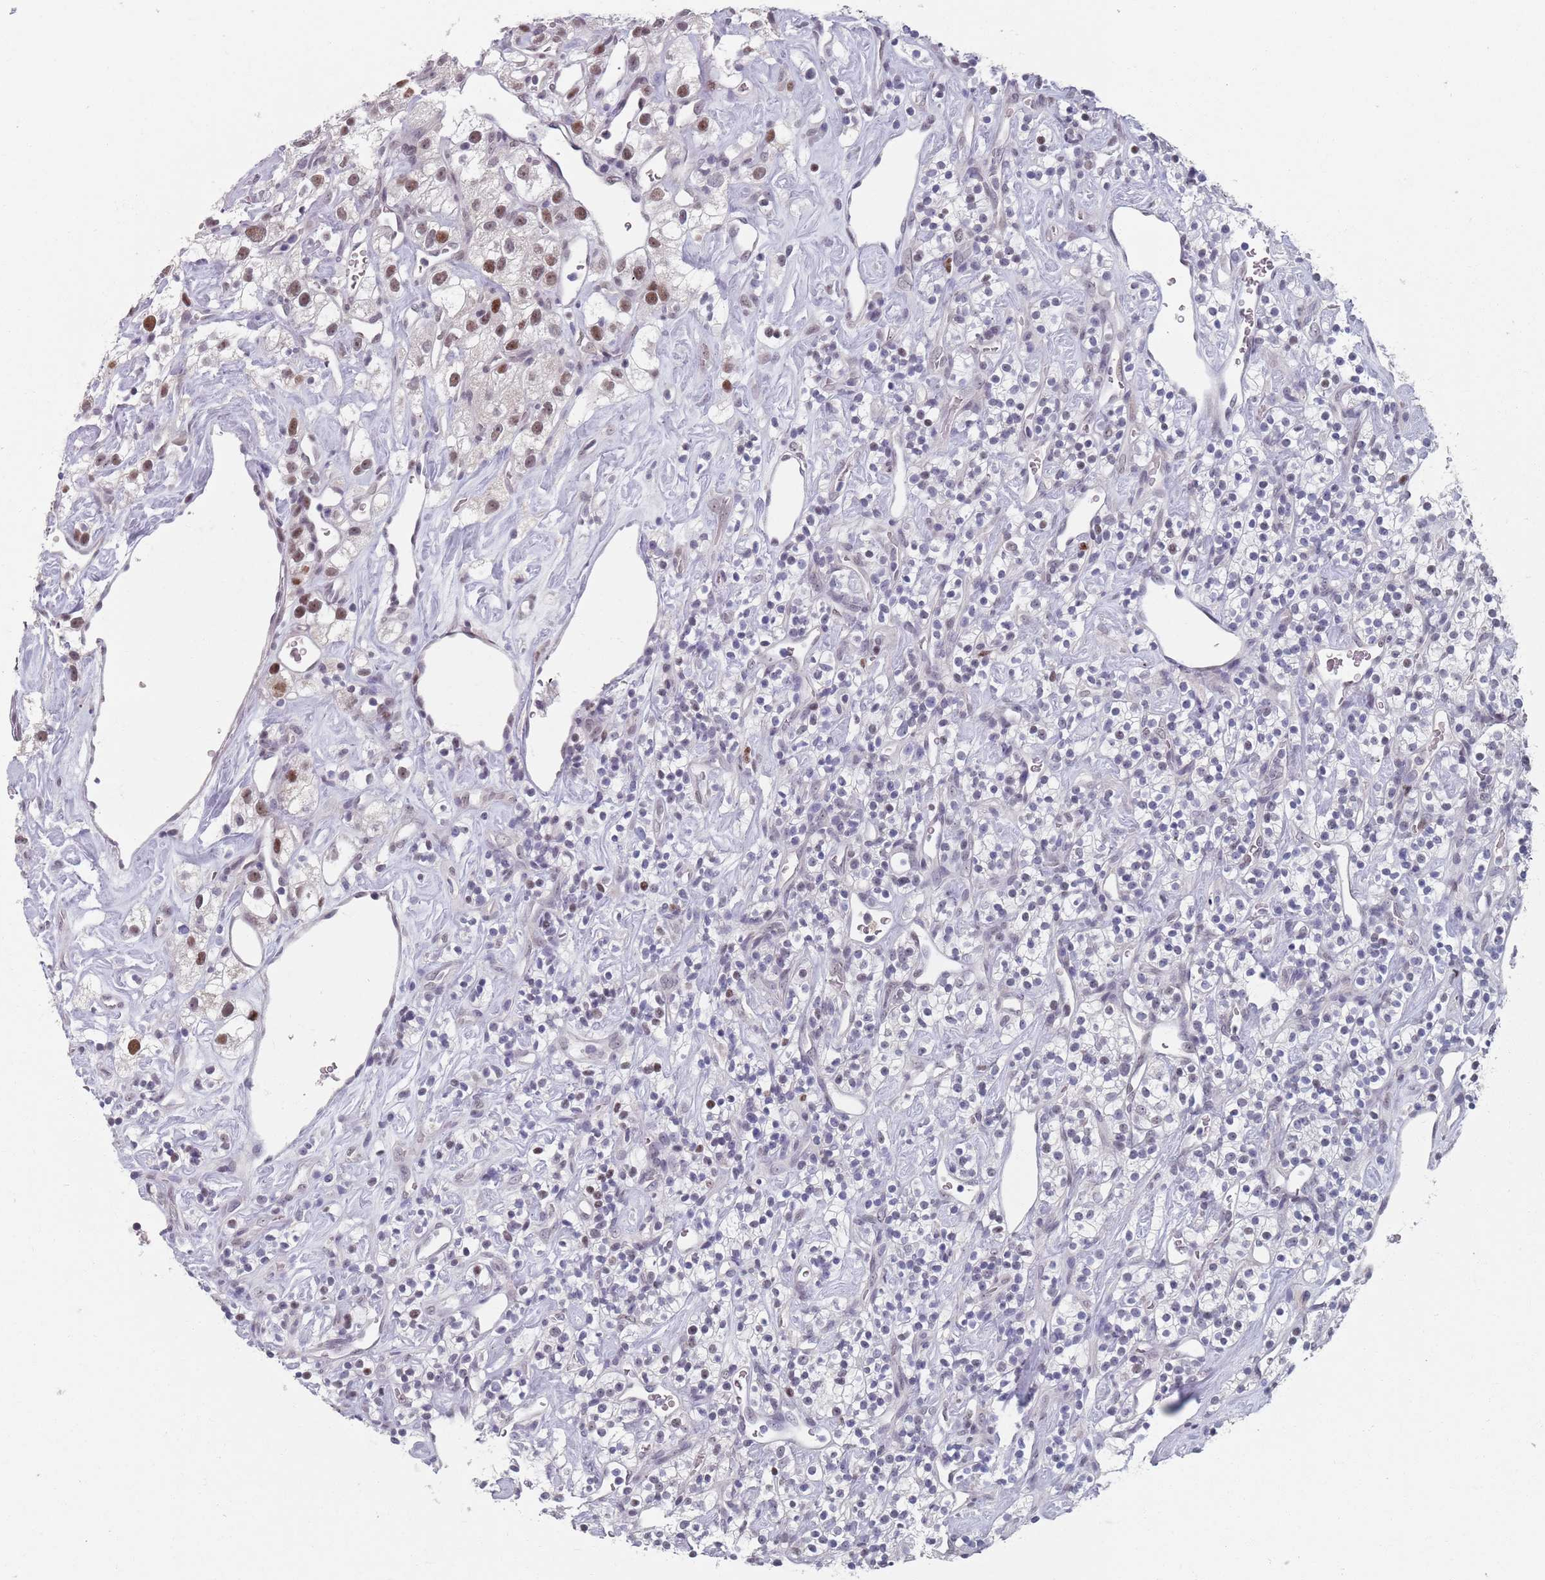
{"staining": {"intensity": "moderate", "quantity": "25%-75%", "location": "nuclear"}, "tissue": "renal cancer", "cell_type": "Tumor cells", "image_type": "cancer", "snomed": [{"axis": "morphology", "description": "Adenocarcinoma, NOS"}, {"axis": "topography", "description": "Kidney"}], "caption": "Tumor cells reveal medium levels of moderate nuclear positivity in approximately 25%-75% of cells in renal cancer.", "gene": "SAMD1", "patient": {"sex": "male", "age": 77}}